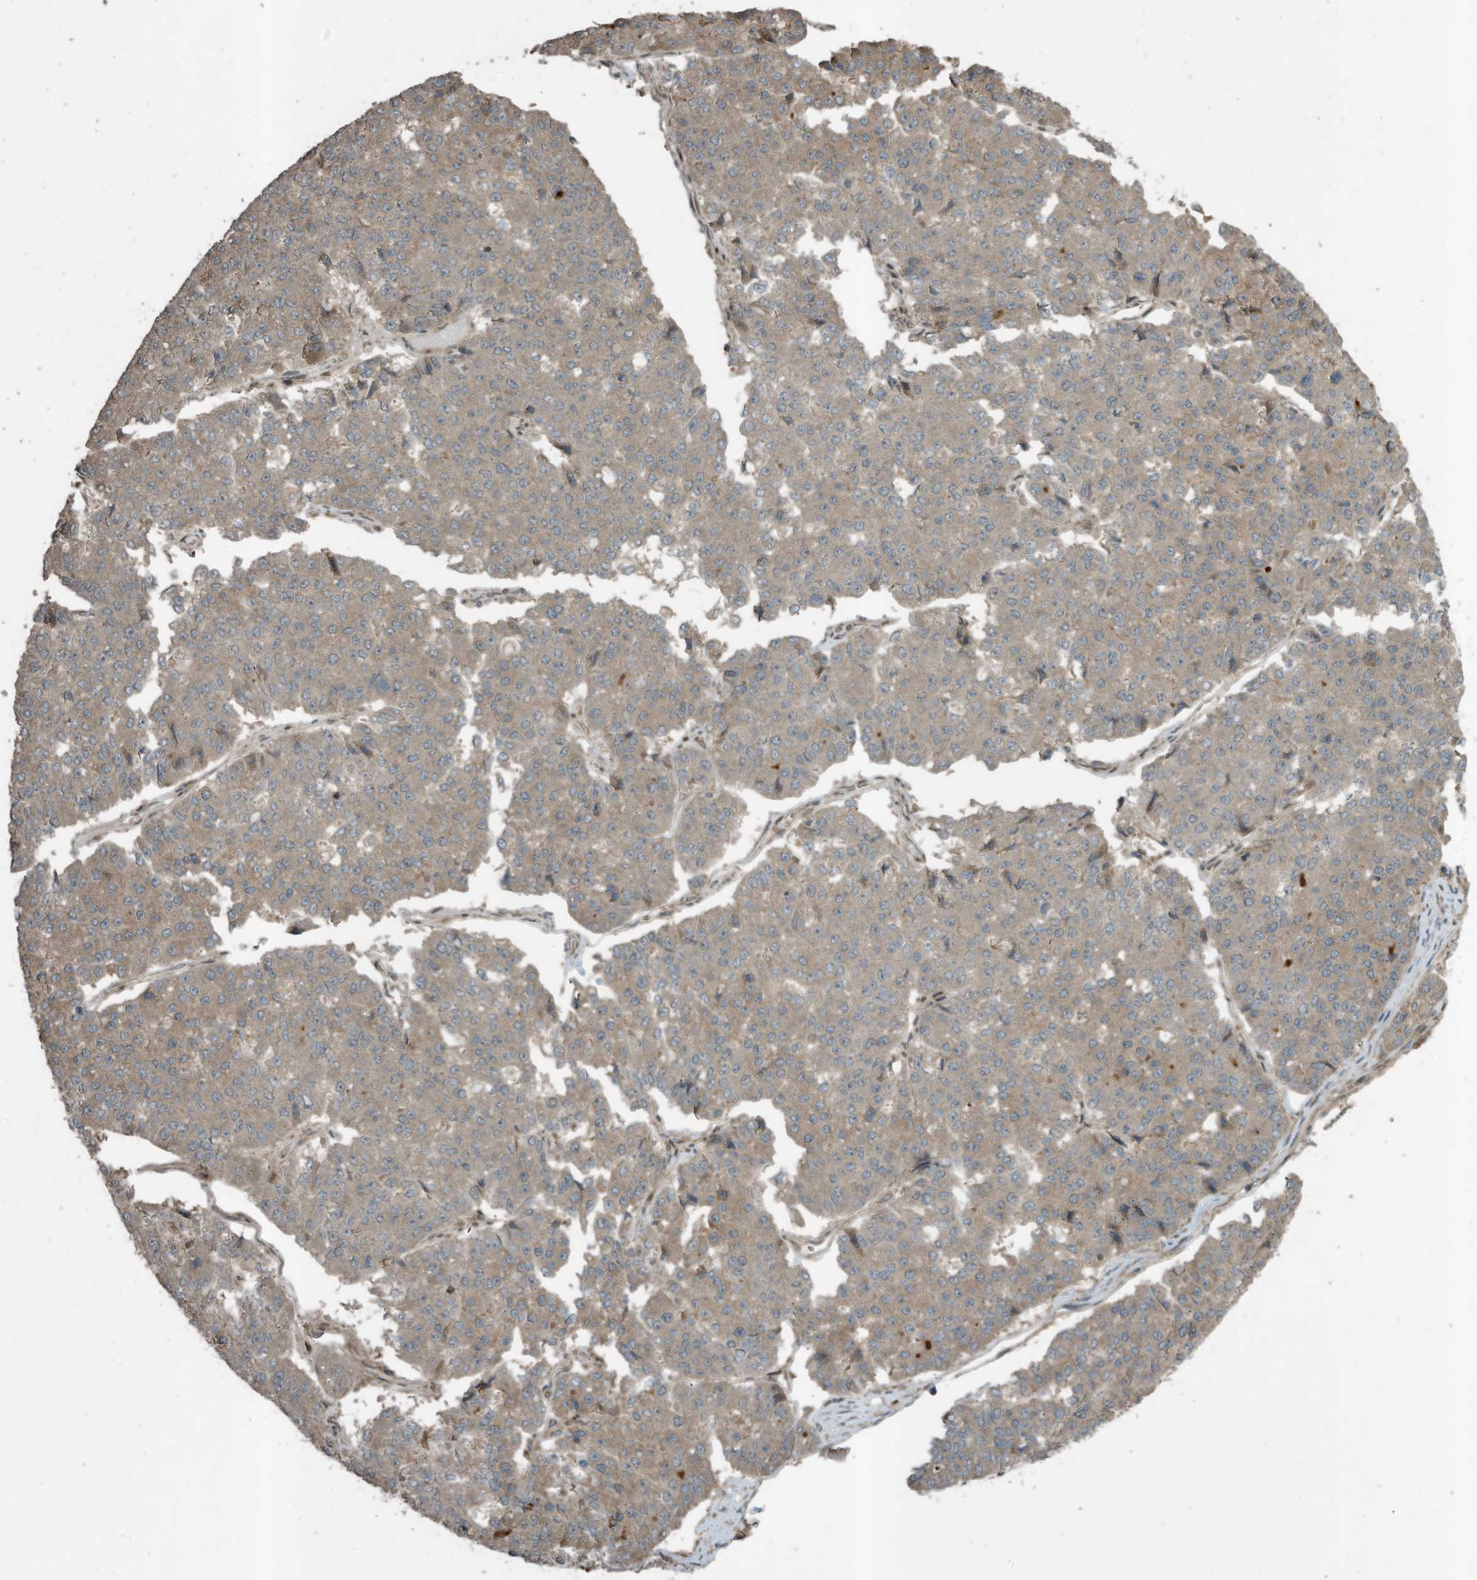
{"staining": {"intensity": "moderate", "quantity": ">75%", "location": "cytoplasmic/membranous"}, "tissue": "pancreatic cancer", "cell_type": "Tumor cells", "image_type": "cancer", "snomed": [{"axis": "morphology", "description": "Adenocarcinoma, NOS"}, {"axis": "topography", "description": "Pancreas"}], "caption": "Adenocarcinoma (pancreatic) stained with a brown dye exhibits moderate cytoplasmic/membranous positive staining in about >75% of tumor cells.", "gene": "ZNF653", "patient": {"sex": "male", "age": 50}}